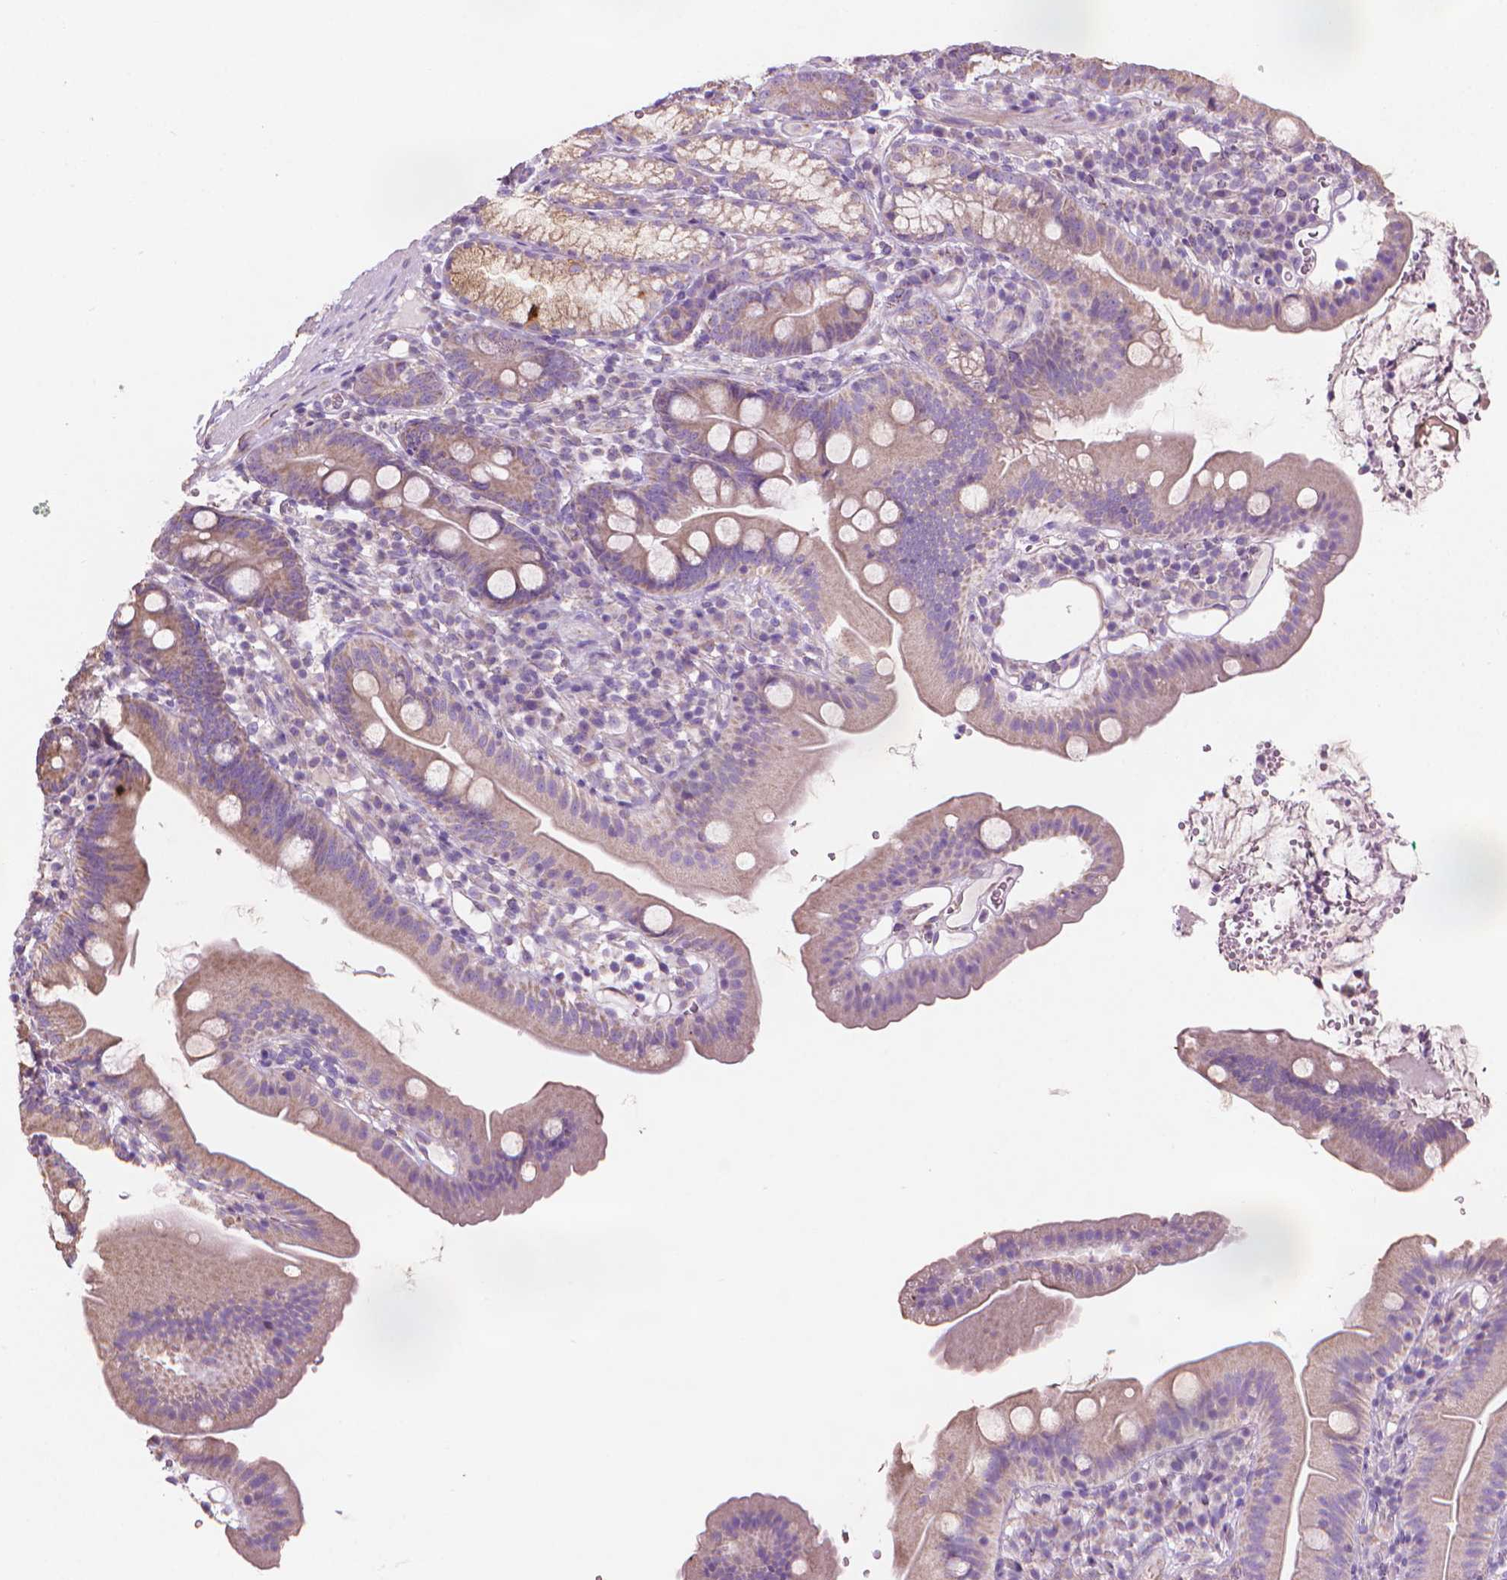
{"staining": {"intensity": "weak", "quantity": ">75%", "location": "cytoplasmic/membranous"}, "tissue": "duodenum", "cell_type": "Glandular cells", "image_type": "normal", "snomed": [{"axis": "morphology", "description": "Normal tissue, NOS"}, {"axis": "topography", "description": "Duodenum"}], "caption": "IHC (DAB (3,3'-diaminobenzidine)) staining of benign human duodenum shows weak cytoplasmic/membranous protein staining in approximately >75% of glandular cells.", "gene": "TTC29", "patient": {"sex": "female", "age": 67}}